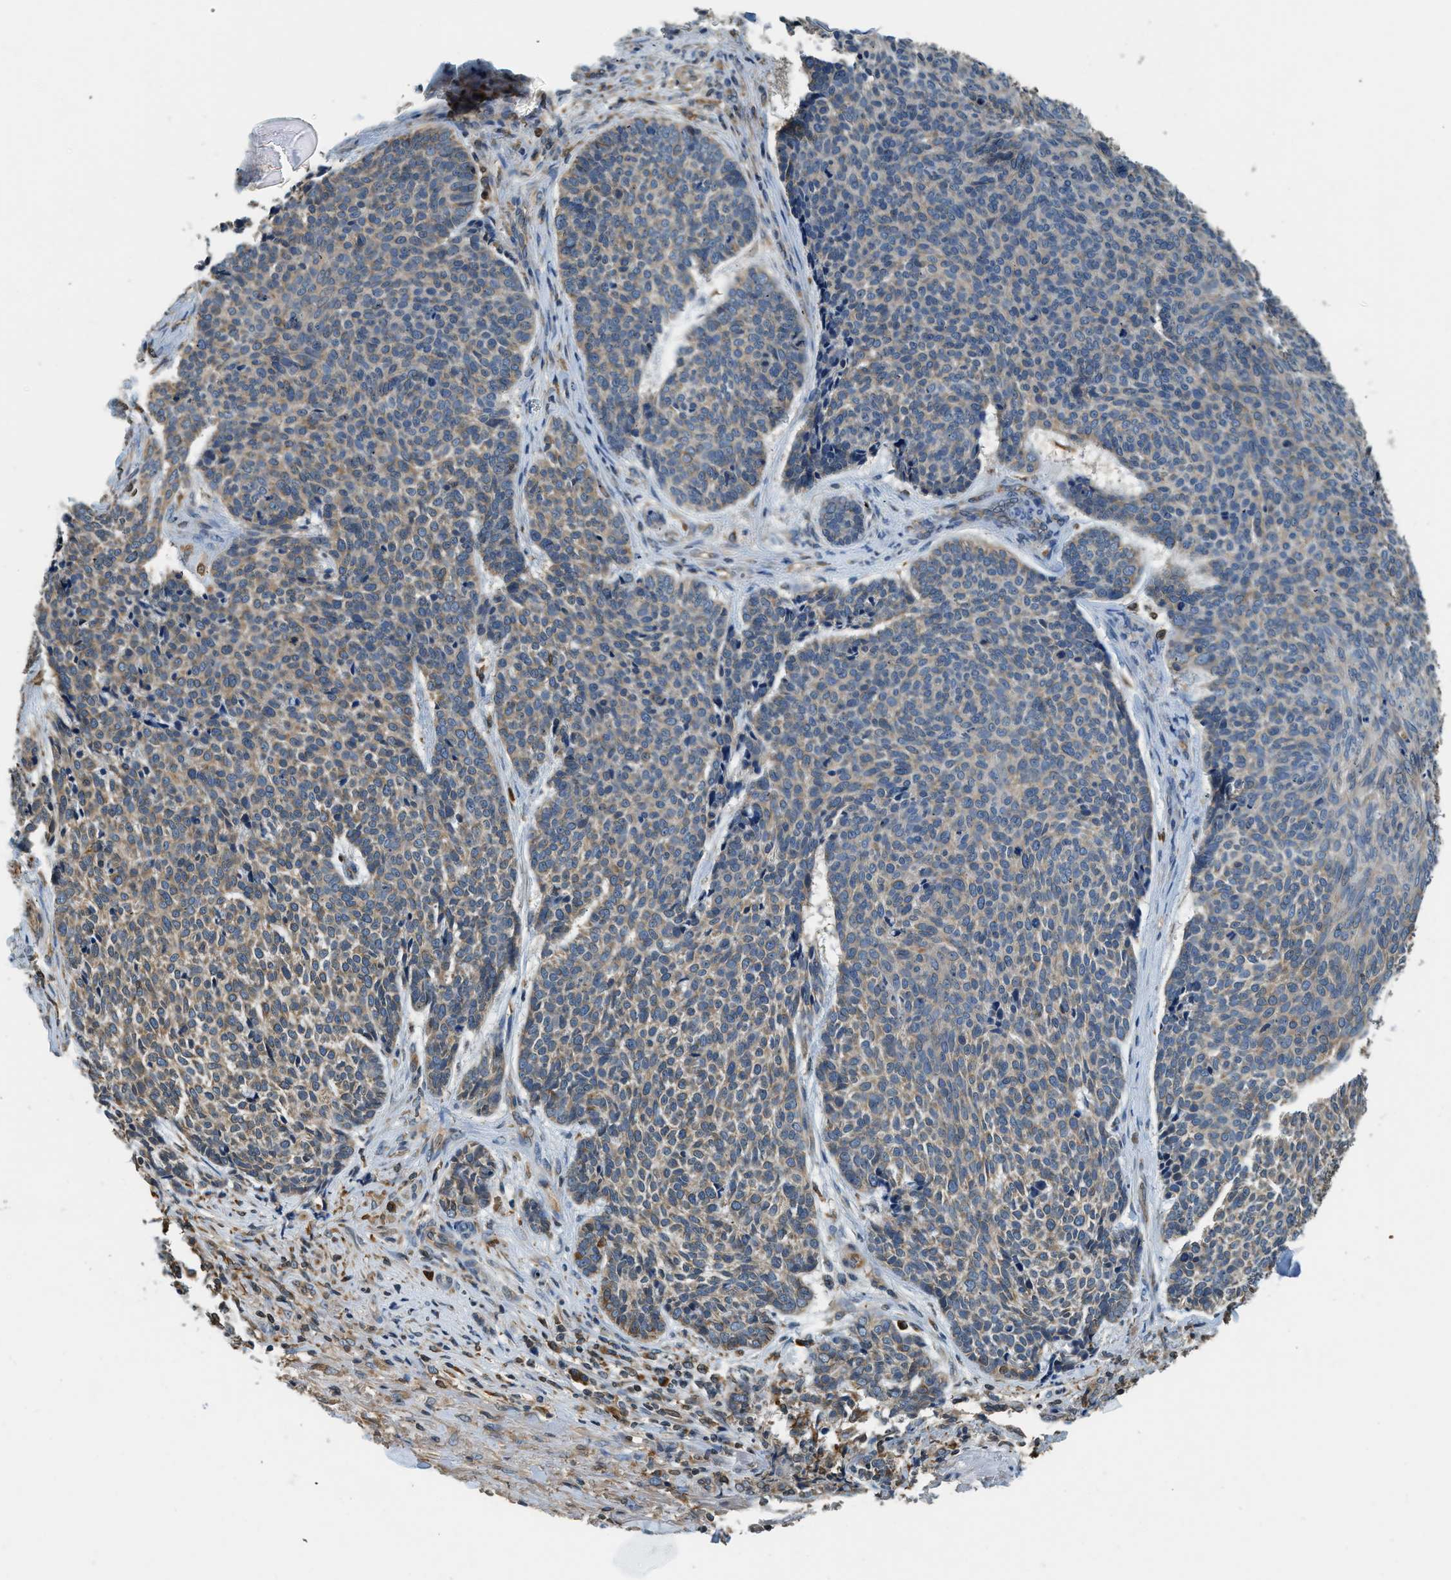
{"staining": {"intensity": "weak", "quantity": ">75%", "location": "cytoplasmic/membranous"}, "tissue": "skin cancer", "cell_type": "Tumor cells", "image_type": "cancer", "snomed": [{"axis": "morphology", "description": "Basal cell carcinoma"}, {"axis": "topography", "description": "Skin"}], "caption": "Protein expression by immunohistochemistry demonstrates weak cytoplasmic/membranous positivity in approximately >75% of tumor cells in skin cancer (basal cell carcinoma). (DAB (3,3'-diaminobenzidine) IHC, brown staining for protein, blue staining for nuclei).", "gene": "BCAP31", "patient": {"sex": "male", "age": 84}}